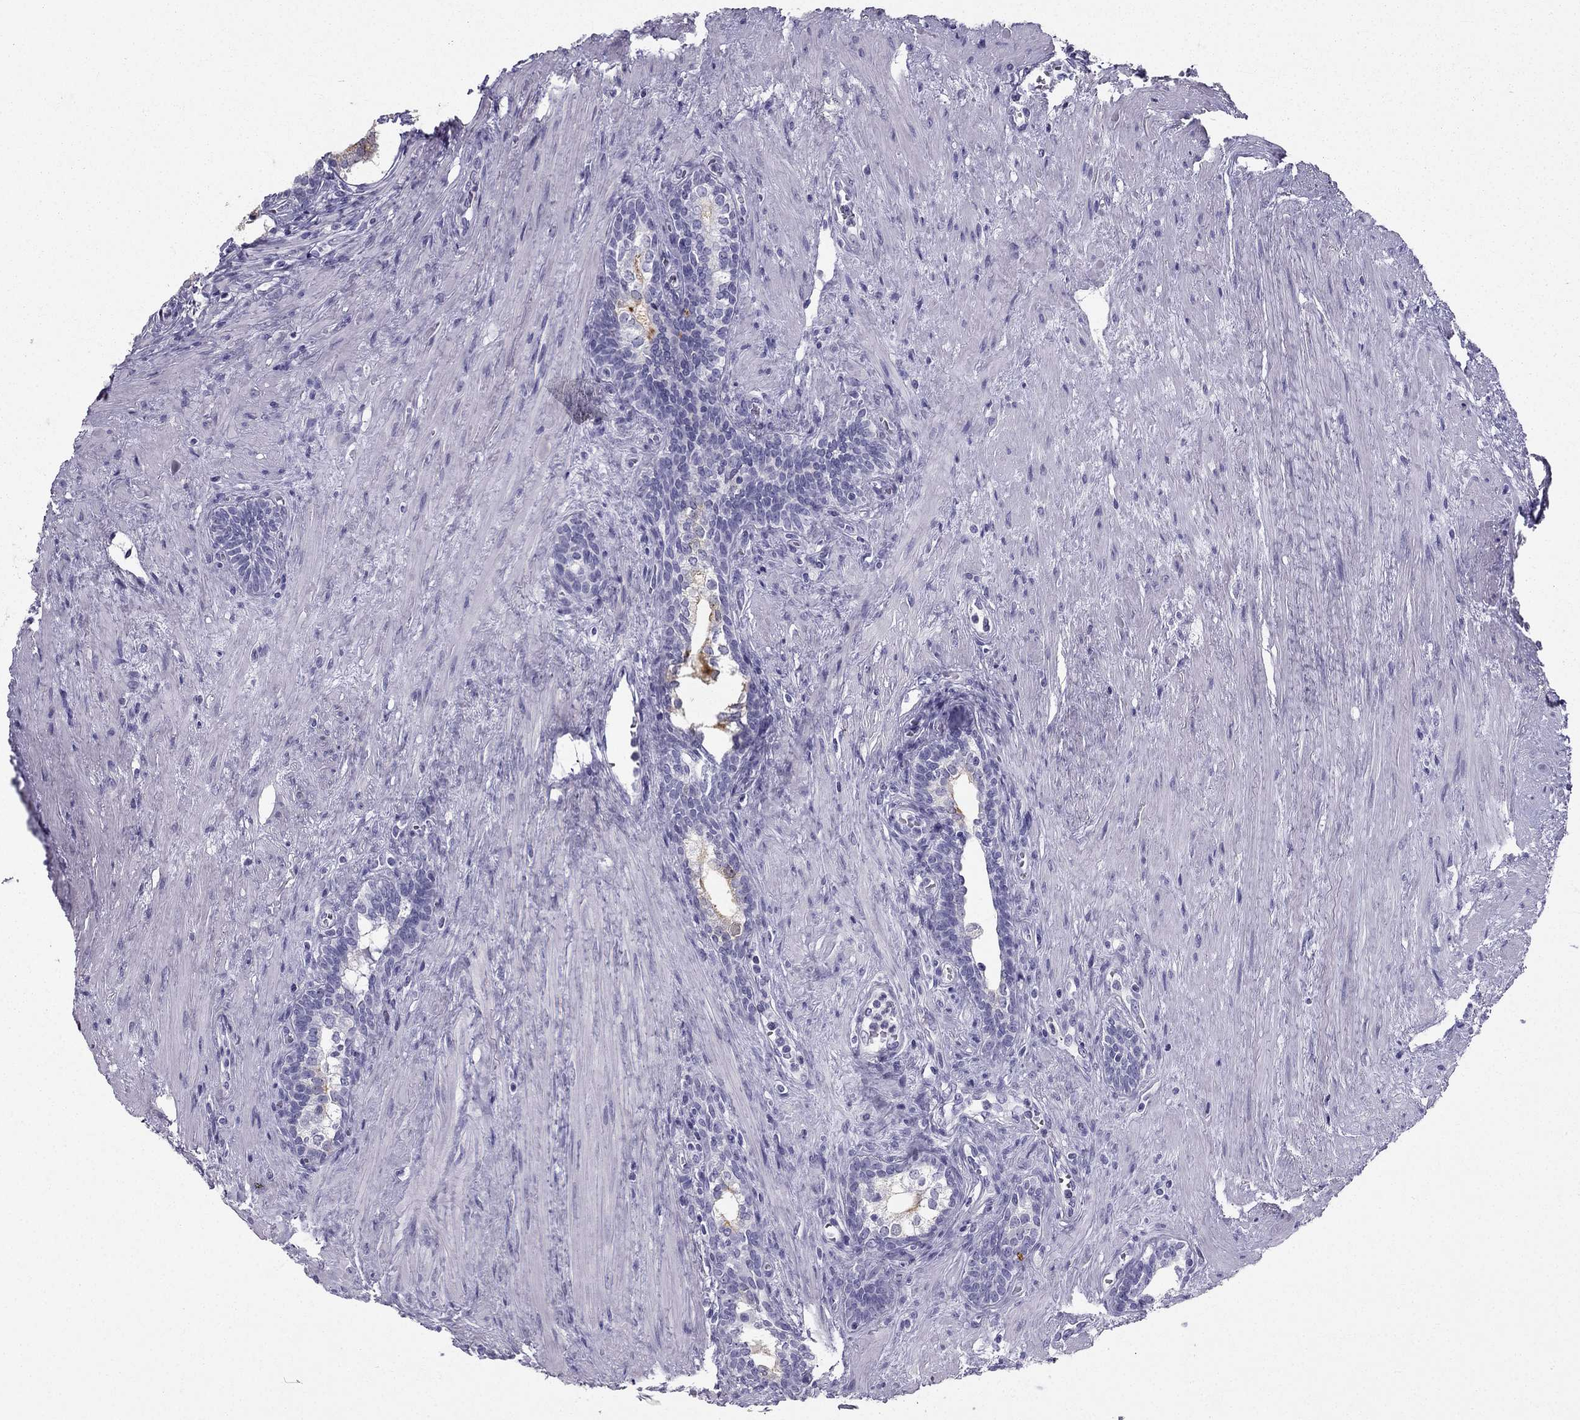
{"staining": {"intensity": "negative", "quantity": "none", "location": "none"}, "tissue": "prostate cancer", "cell_type": "Tumor cells", "image_type": "cancer", "snomed": [{"axis": "morphology", "description": "Adenocarcinoma, NOS"}, {"axis": "morphology", "description": "Adenocarcinoma, High grade"}, {"axis": "topography", "description": "Prostate"}], "caption": "This image is of prostate adenocarcinoma (high-grade) stained with immunohistochemistry (IHC) to label a protein in brown with the nuclei are counter-stained blue. There is no expression in tumor cells.", "gene": "TFF3", "patient": {"sex": "male", "age": 61}}